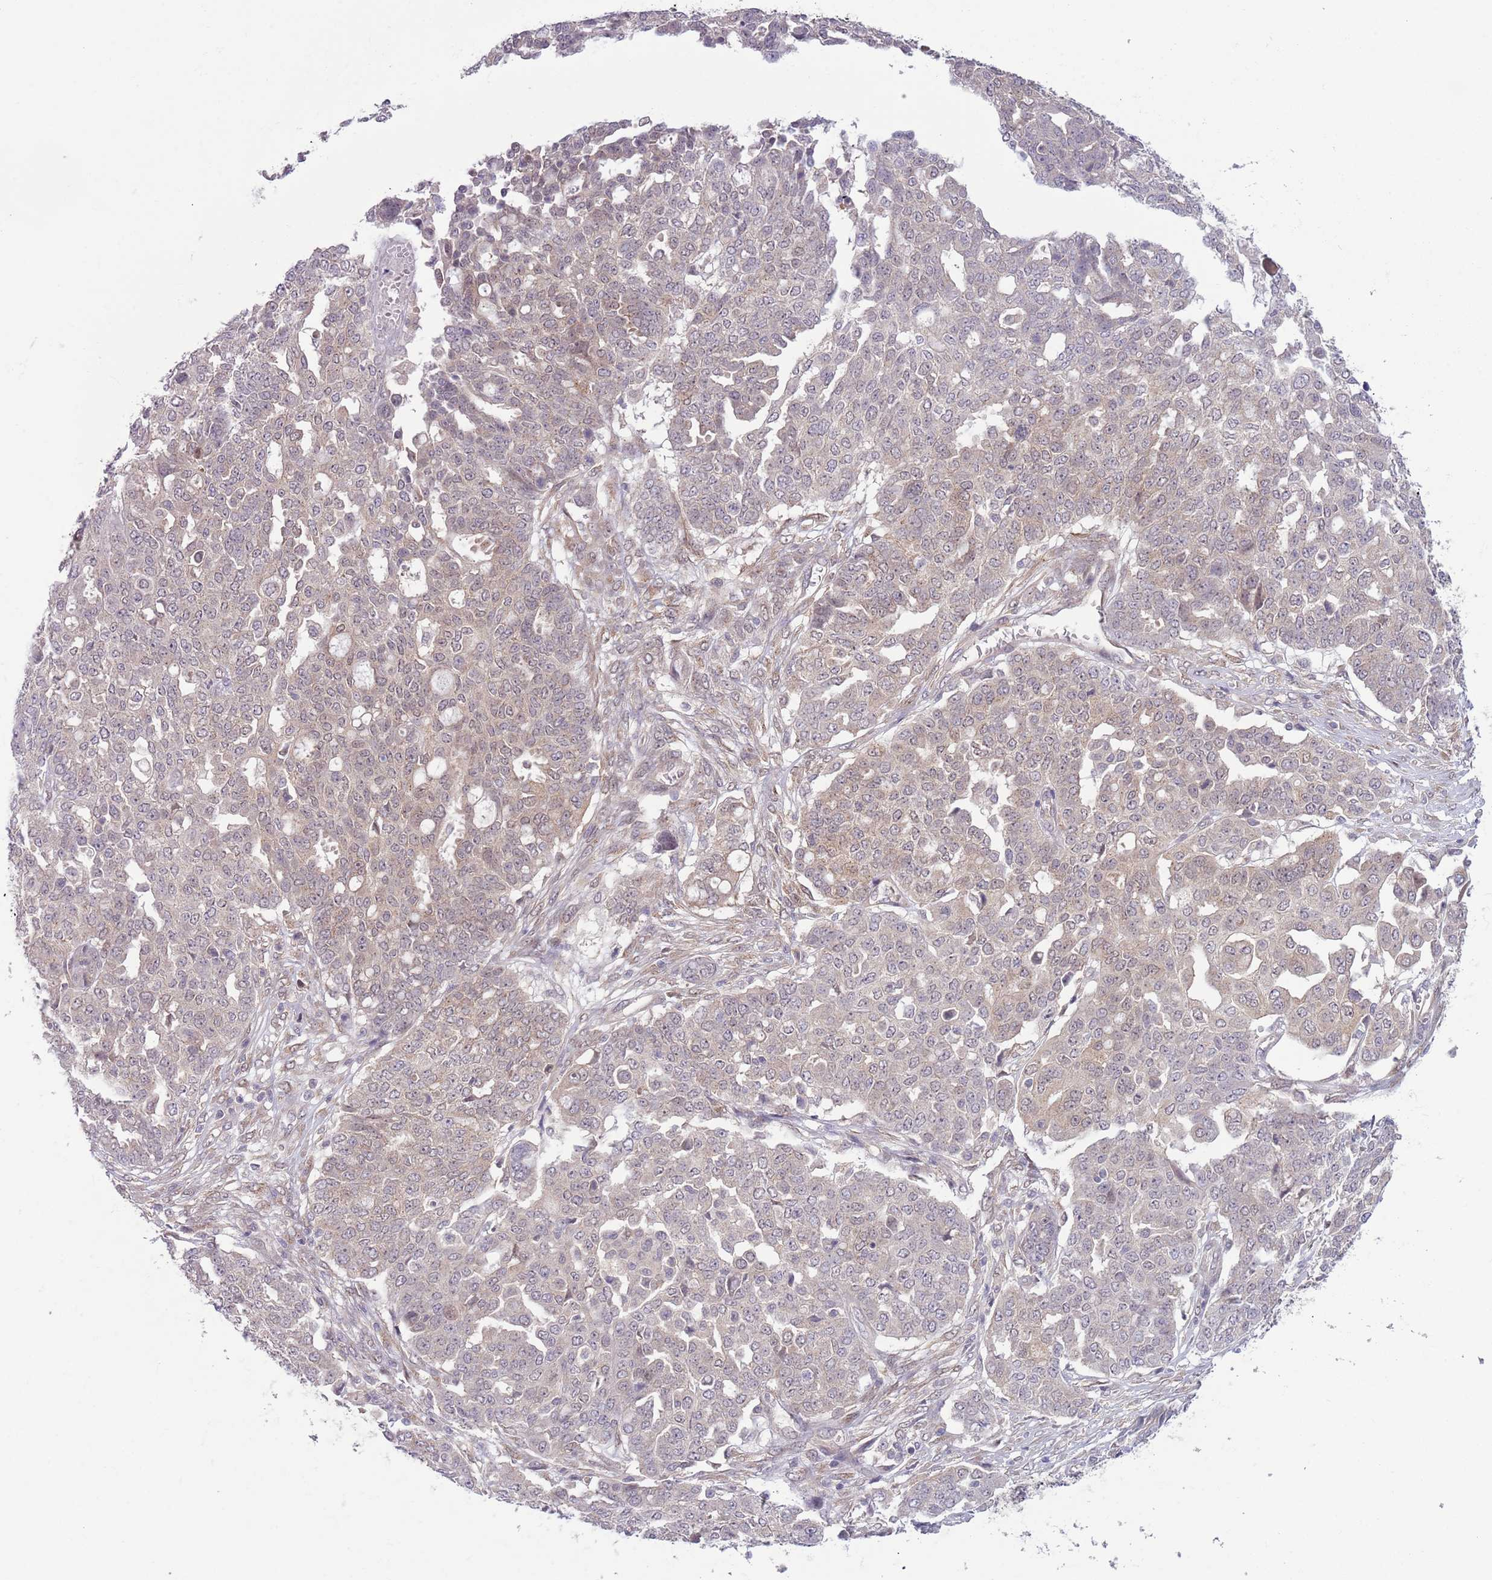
{"staining": {"intensity": "weak", "quantity": "25%-75%", "location": "cytoplasmic/membranous"}, "tissue": "ovarian cancer", "cell_type": "Tumor cells", "image_type": "cancer", "snomed": [{"axis": "morphology", "description": "Cystadenocarcinoma, serous, NOS"}, {"axis": "topography", "description": "Soft tissue"}, {"axis": "topography", "description": "Ovary"}], "caption": "A brown stain shows weak cytoplasmic/membranous positivity of a protein in human ovarian cancer (serous cystadenocarcinoma) tumor cells. The staining was performed using DAB to visualize the protein expression in brown, while the nuclei were stained in blue with hematoxylin (Magnification: 20x).", "gene": "COPE", "patient": {"sex": "female", "age": 57}}